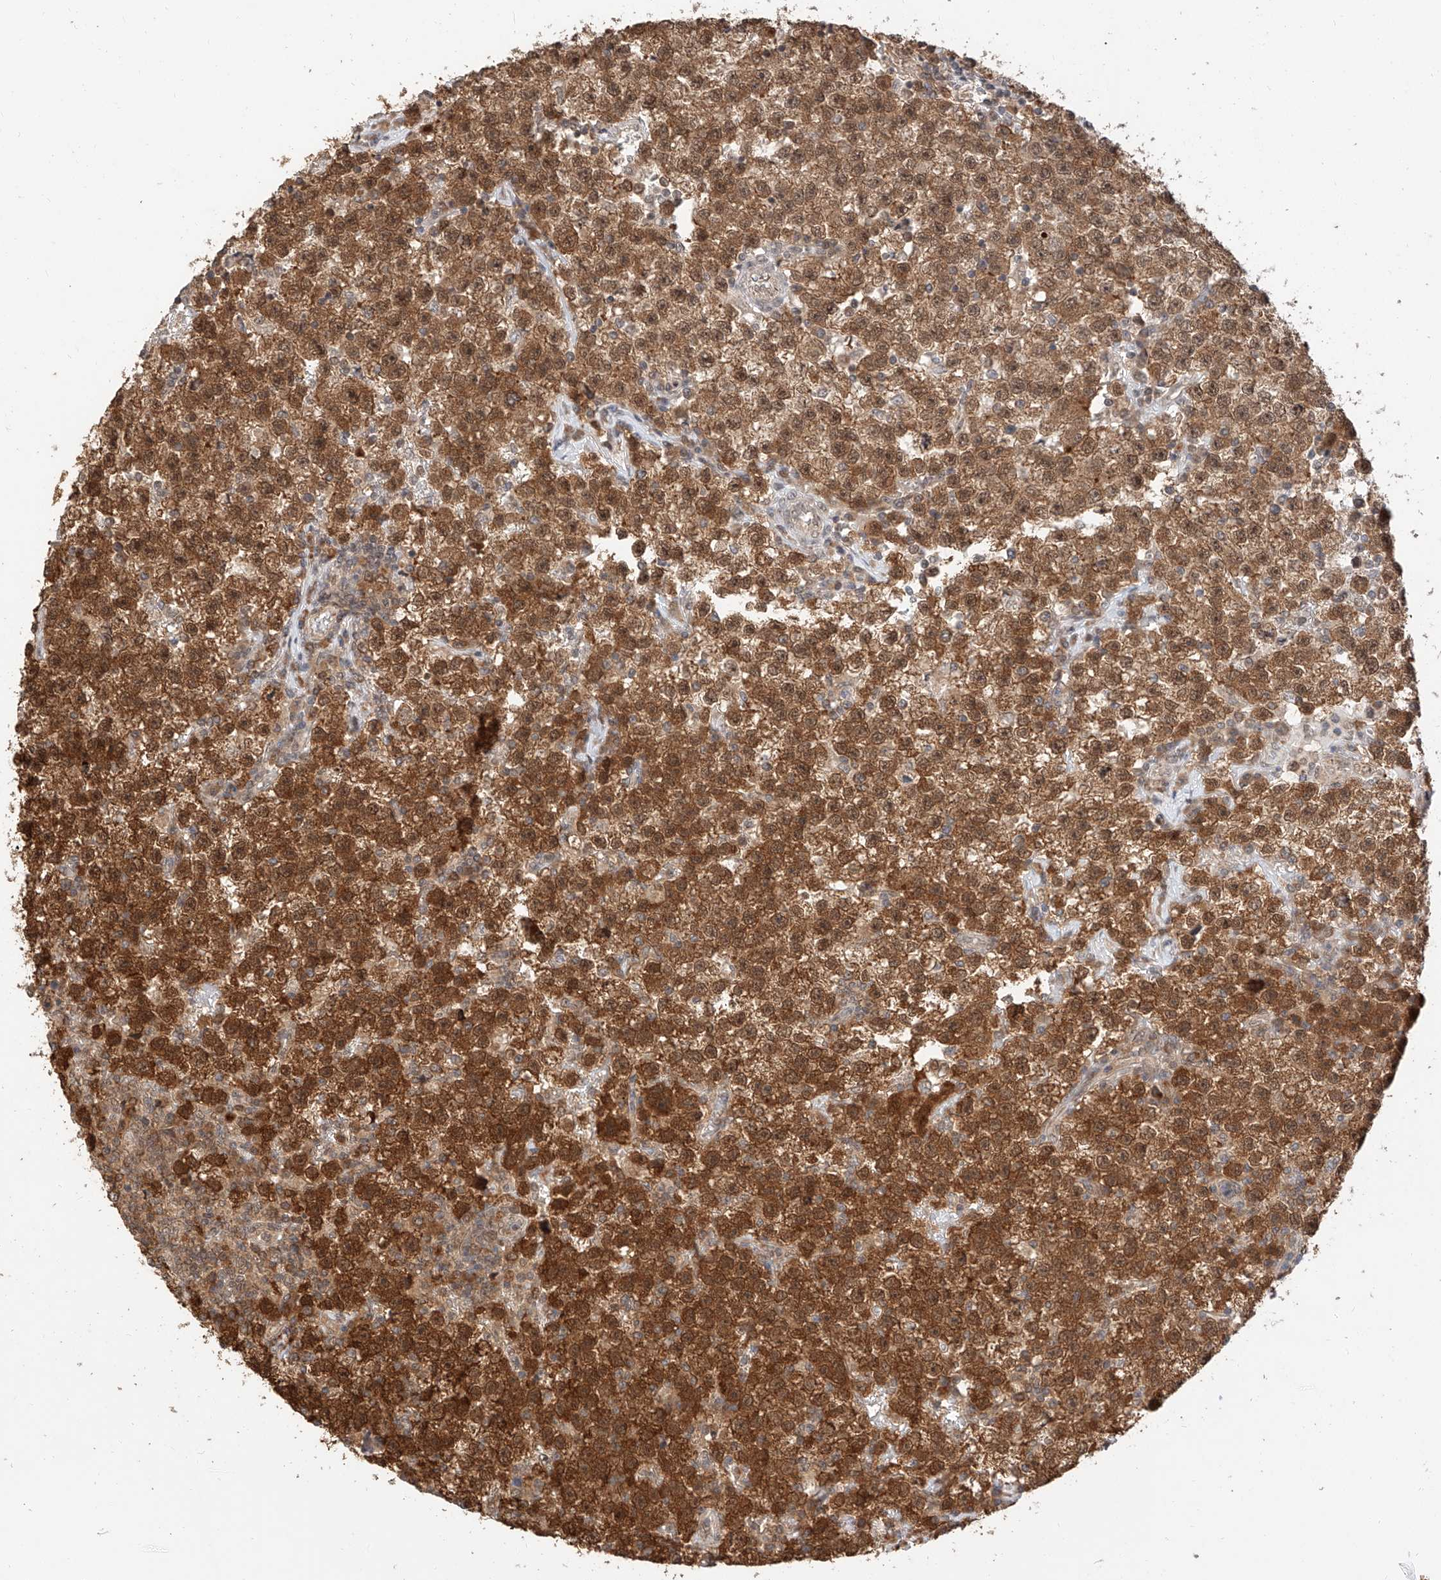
{"staining": {"intensity": "strong", "quantity": ">75%", "location": "cytoplasmic/membranous,nuclear"}, "tissue": "testis cancer", "cell_type": "Tumor cells", "image_type": "cancer", "snomed": [{"axis": "morphology", "description": "Seminoma, NOS"}, {"axis": "topography", "description": "Testis"}], "caption": "An immunohistochemistry (IHC) micrograph of neoplastic tissue is shown. Protein staining in brown labels strong cytoplasmic/membranous and nuclear positivity in testis cancer within tumor cells.", "gene": "EIF4H", "patient": {"sex": "male", "age": 22}}